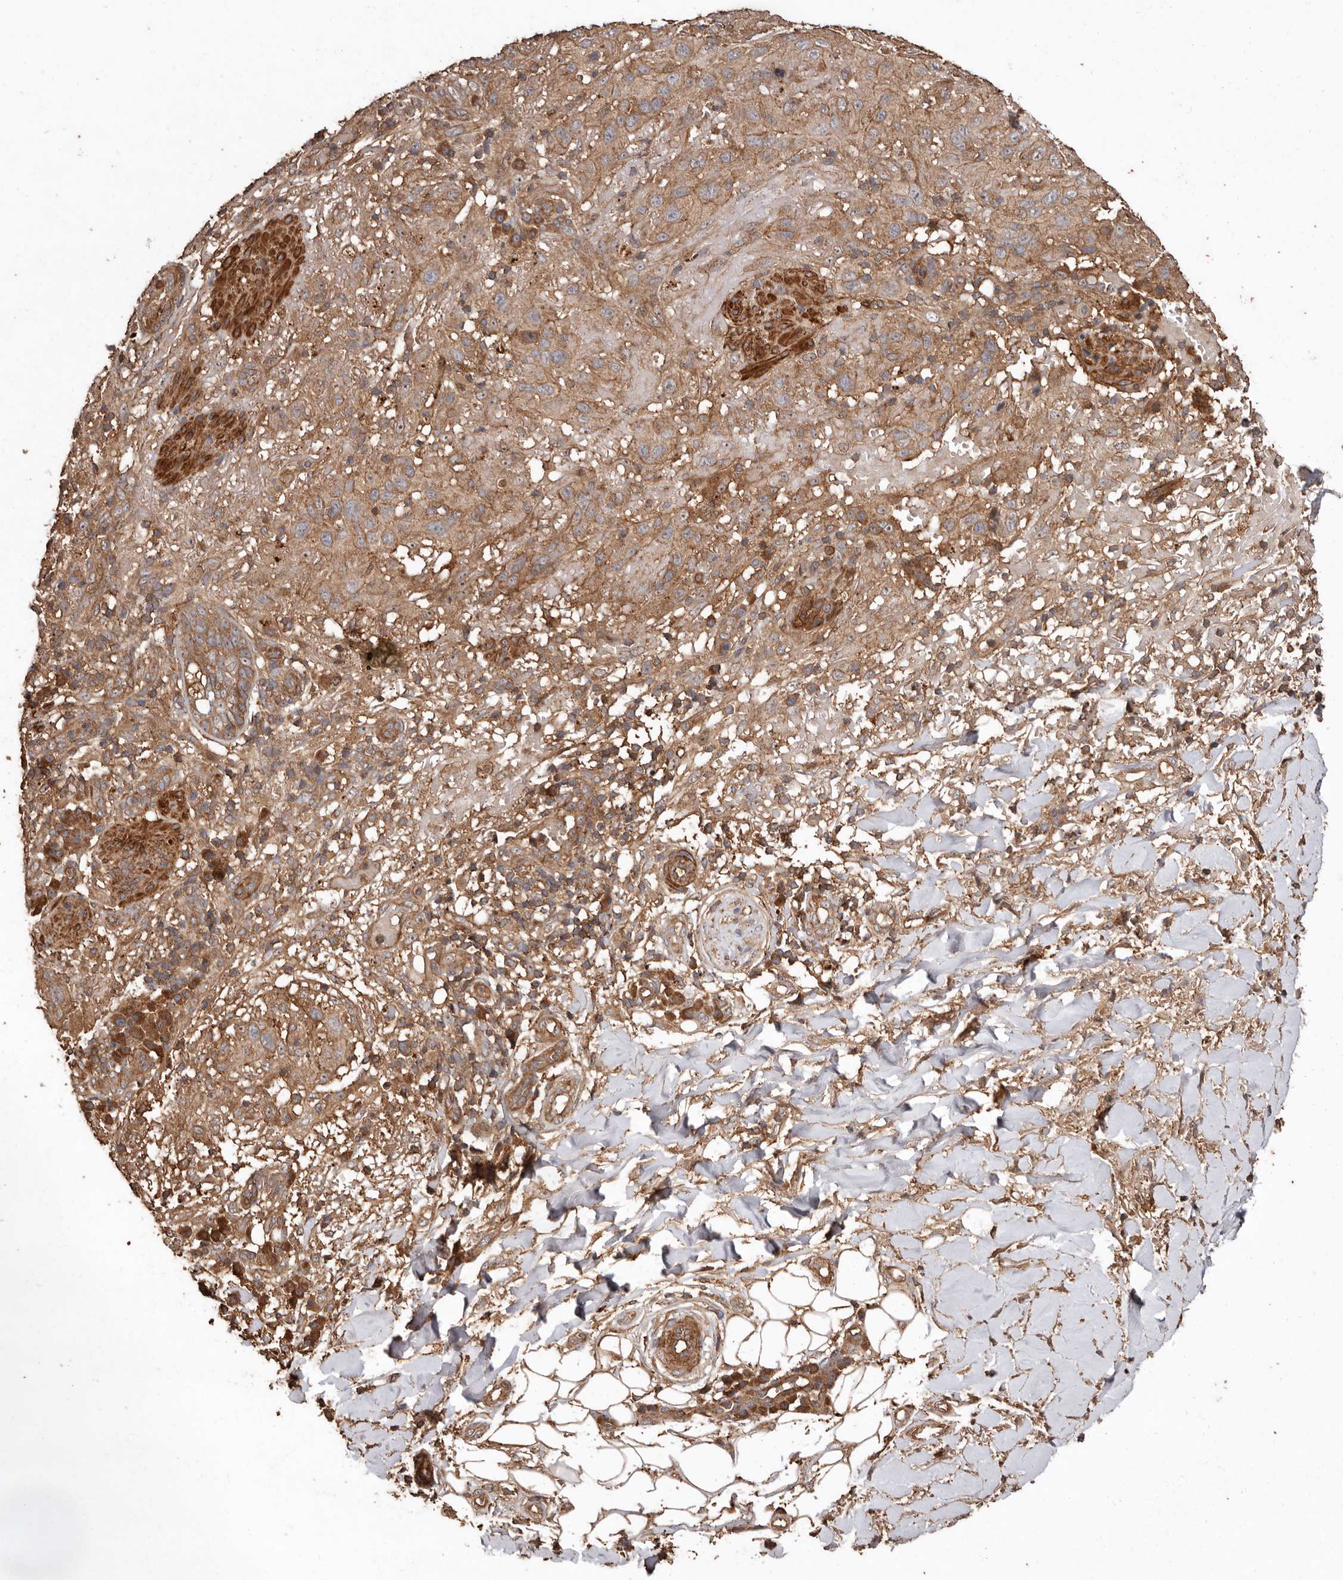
{"staining": {"intensity": "moderate", "quantity": ">75%", "location": "cytoplasmic/membranous"}, "tissue": "skin cancer", "cell_type": "Tumor cells", "image_type": "cancer", "snomed": [{"axis": "morphology", "description": "Normal tissue, NOS"}, {"axis": "morphology", "description": "Squamous cell carcinoma, NOS"}, {"axis": "topography", "description": "Skin"}], "caption": "Tumor cells exhibit moderate cytoplasmic/membranous staining in approximately >75% of cells in skin squamous cell carcinoma.", "gene": "RWDD1", "patient": {"sex": "female", "age": 96}}